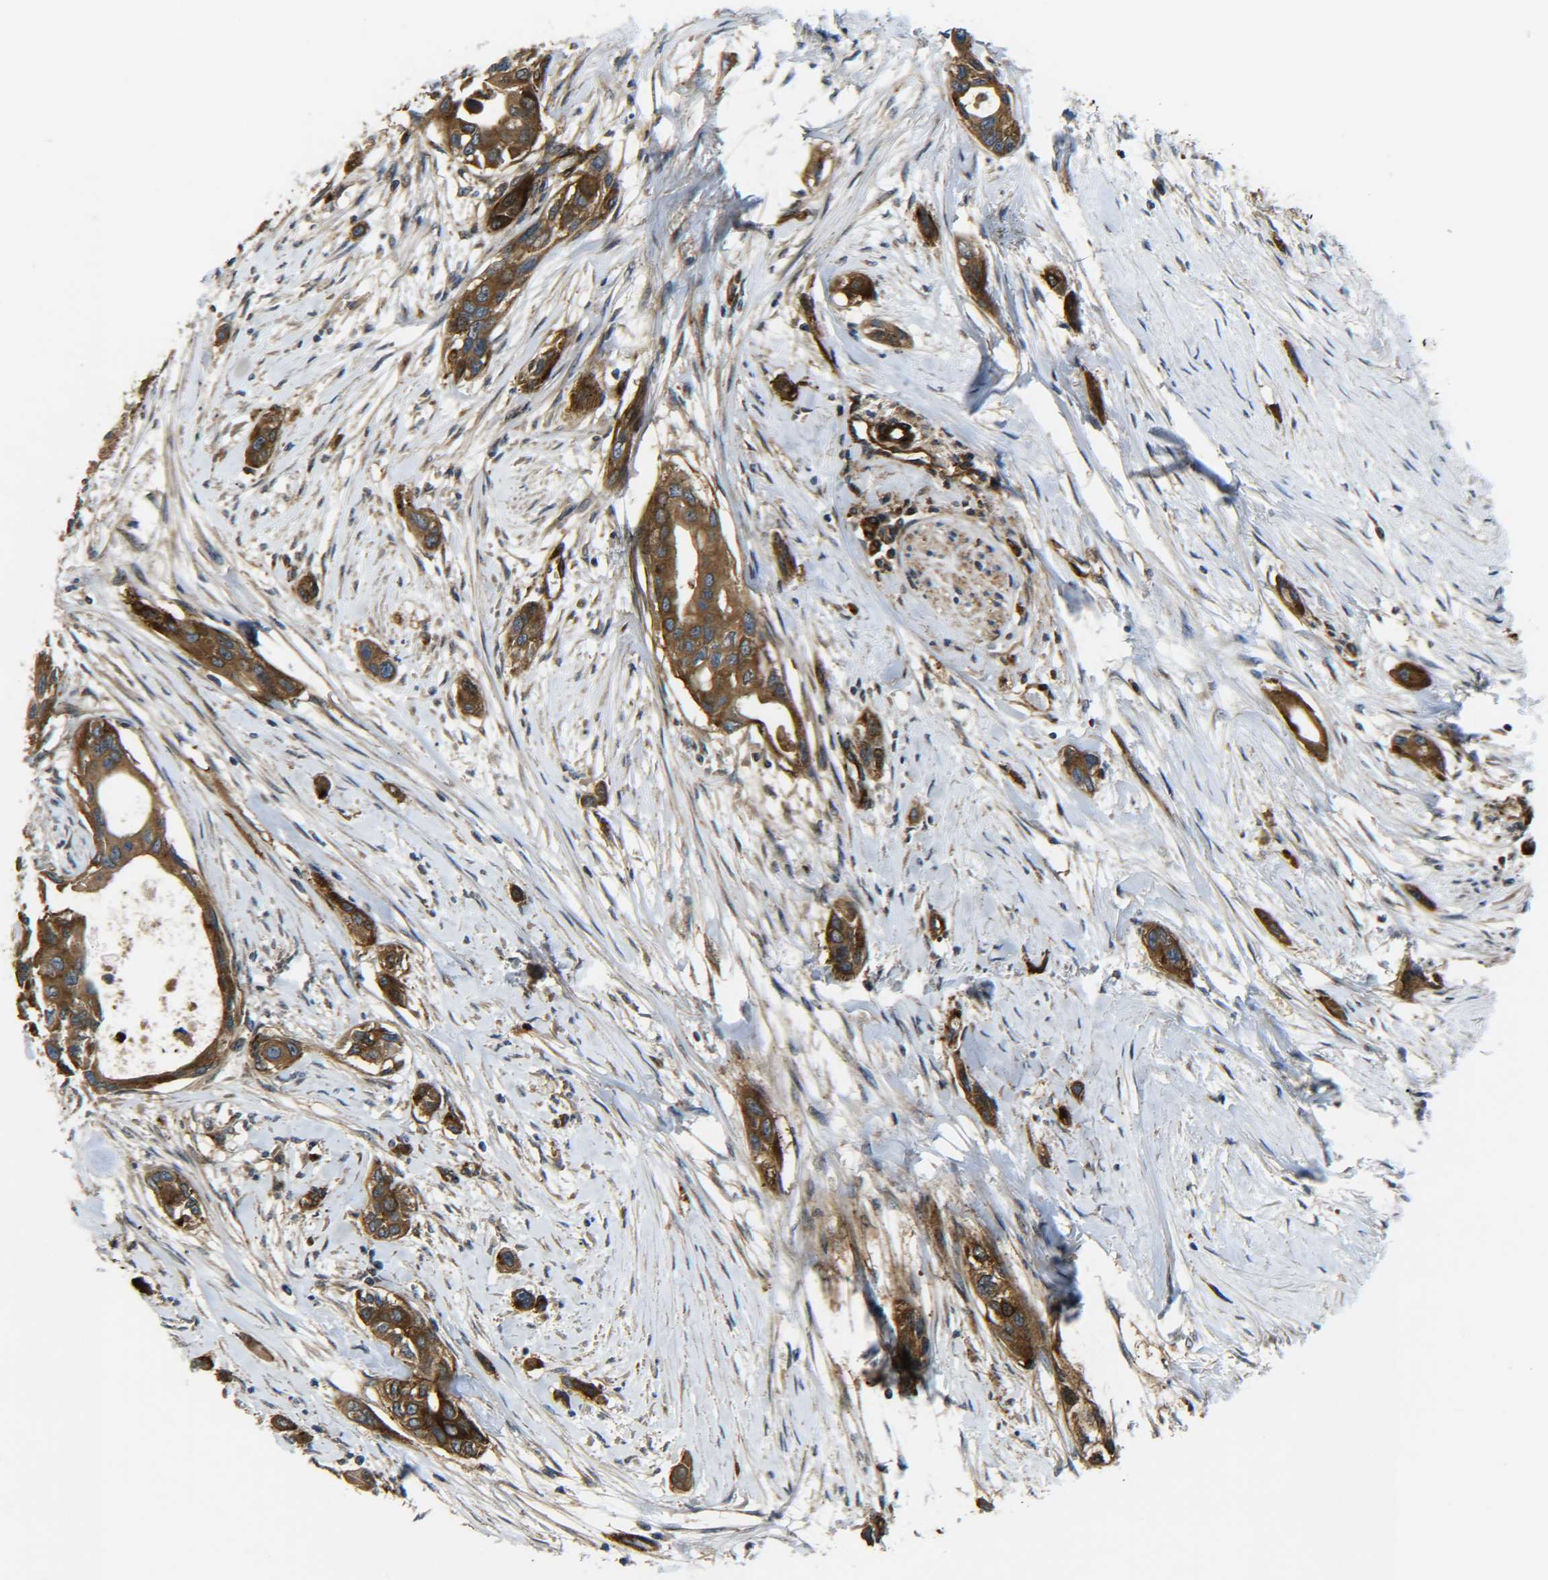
{"staining": {"intensity": "moderate", "quantity": ">75%", "location": "cytoplasmic/membranous"}, "tissue": "pancreatic cancer", "cell_type": "Tumor cells", "image_type": "cancer", "snomed": [{"axis": "morphology", "description": "Adenocarcinoma, NOS"}, {"axis": "topography", "description": "Pancreas"}], "caption": "DAB immunohistochemical staining of pancreatic cancer (adenocarcinoma) reveals moderate cytoplasmic/membranous protein staining in approximately >75% of tumor cells.", "gene": "ECE1", "patient": {"sex": "female", "age": 60}}